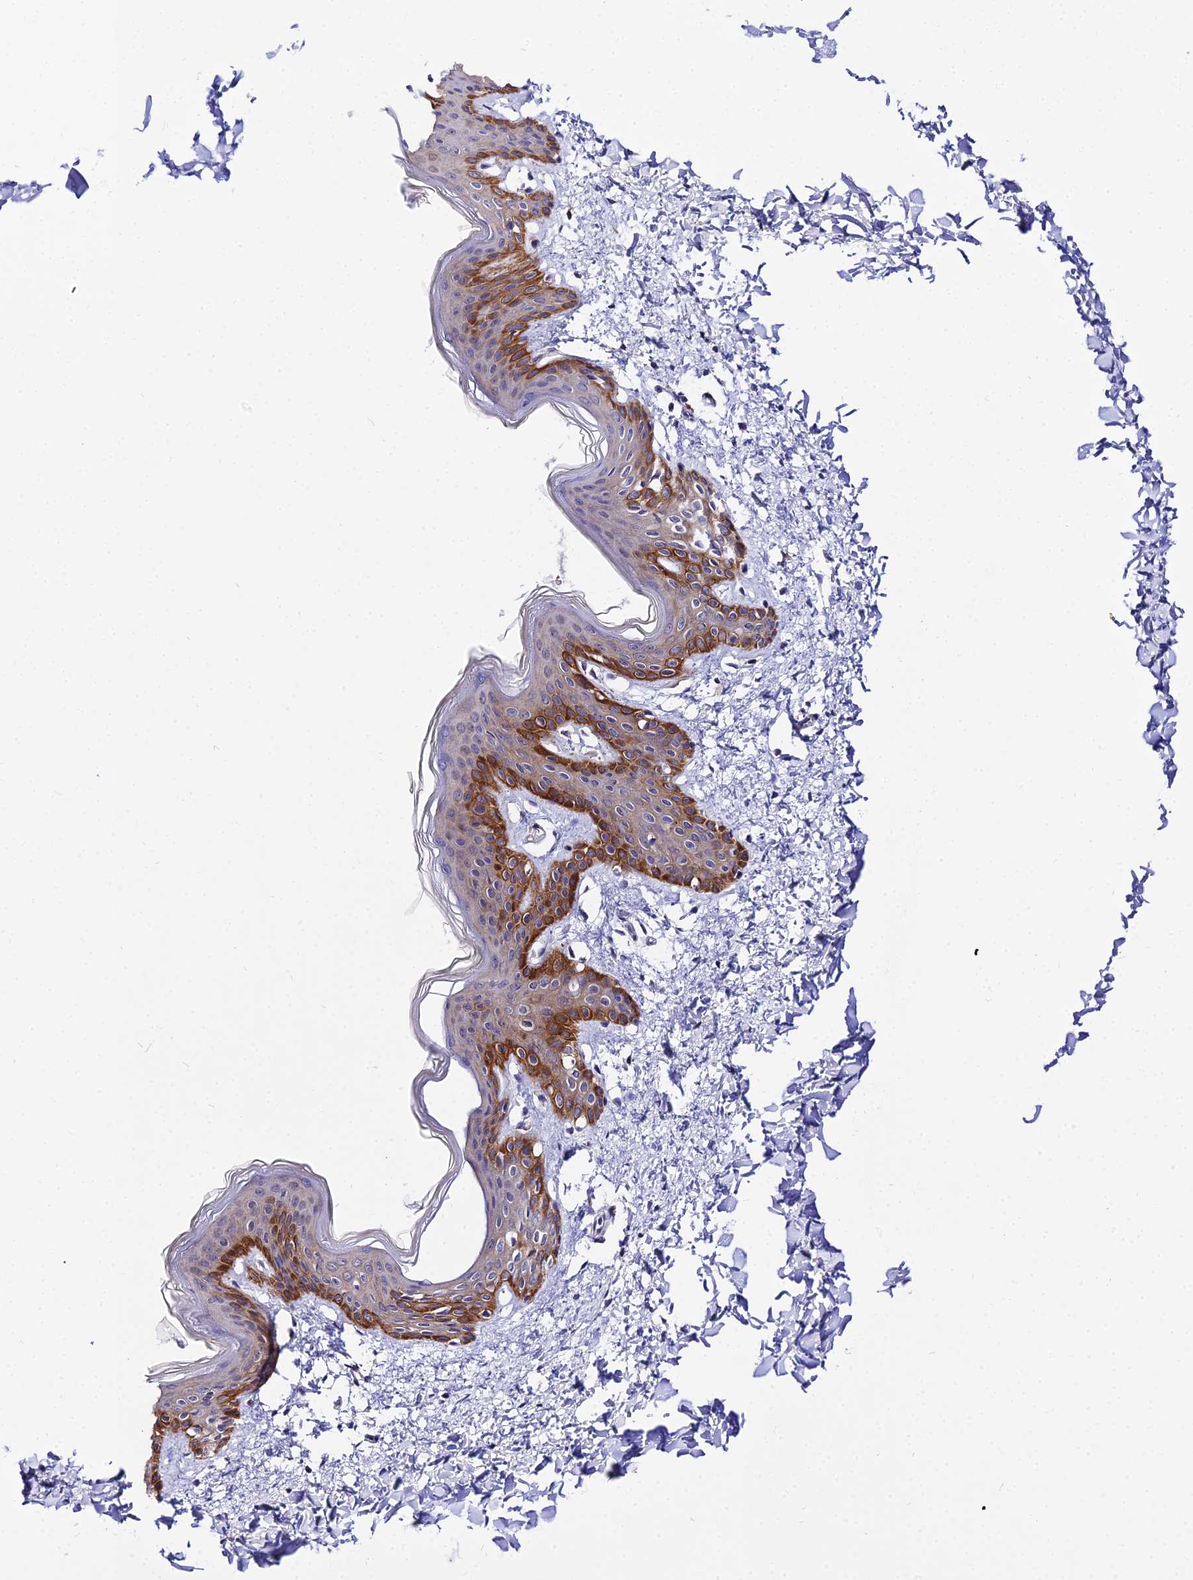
{"staining": {"intensity": "negative", "quantity": "none", "location": "none"}, "tissue": "skin", "cell_type": "Fibroblasts", "image_type": "normal", "snomed": [{"axis": "morphology", "description": "Normal tissue, NOS"}, {"axis": "topography", "description": "Skin"}], "caption": "The photomicrograph shows no significant staining in fibroblasts of skin.", "gene": "ZNF628", "patient": {"sex": "female", "age": 17}}